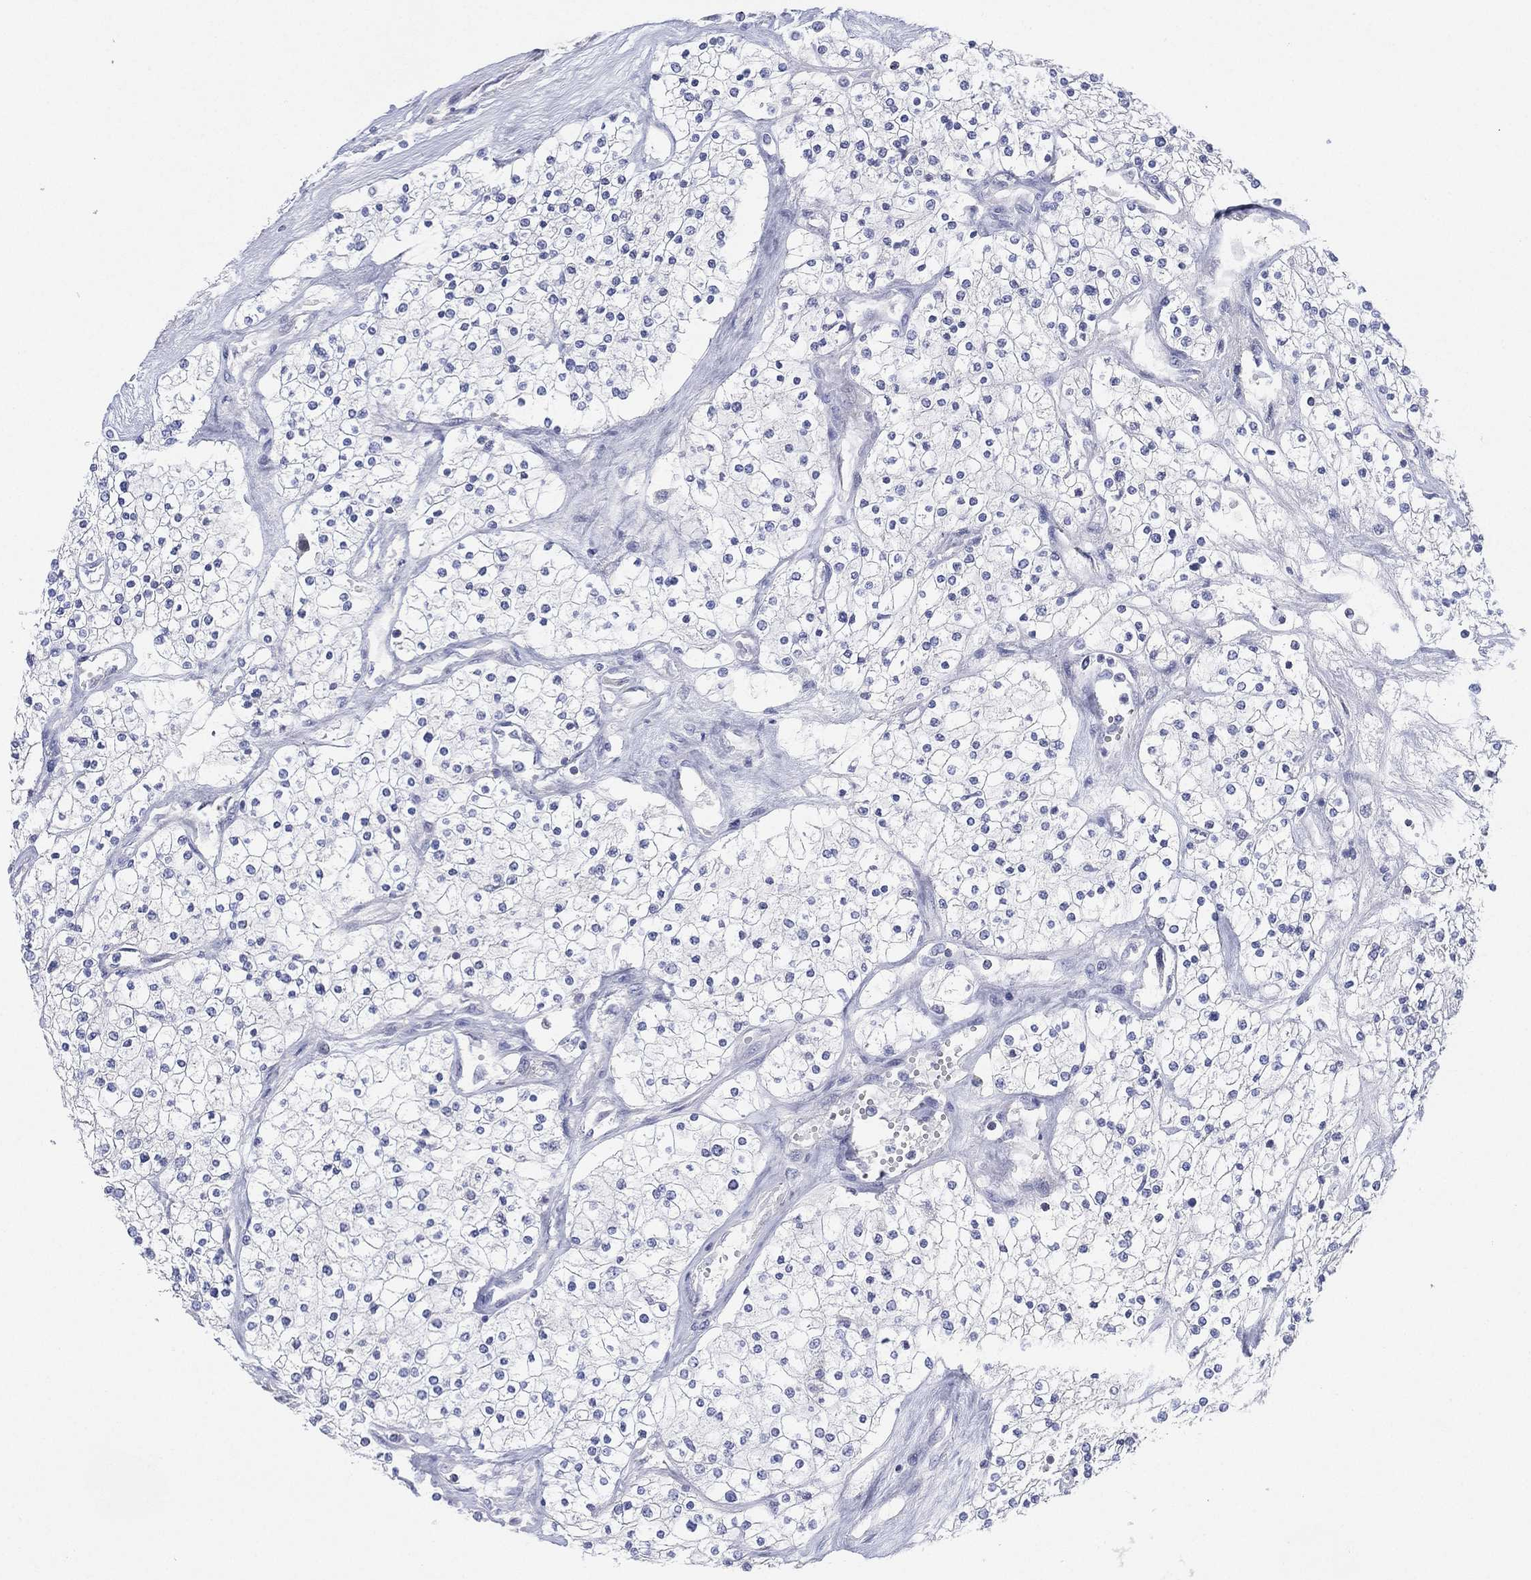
{"staining": {"intensity": "negative", "quantity": "none", "location": "none"}, "tissue": "renal cancer", "cell_type": "Tumor cells", "image_type": "cancer", "snomed": [{"axis": "morphology", "description": "Adenocarcinoma, NOS"}, {"axis": "topography", "description": "Kidney"}], "caption": "Immunohistochemistry (IHC) micrograph of neoplastic tissue: human renal cancer stained with DAB exhibits no significant protein staining in tumor cells.", "gene": "SEPTIN1", "patient": {"sex": "male", "age": 80}}